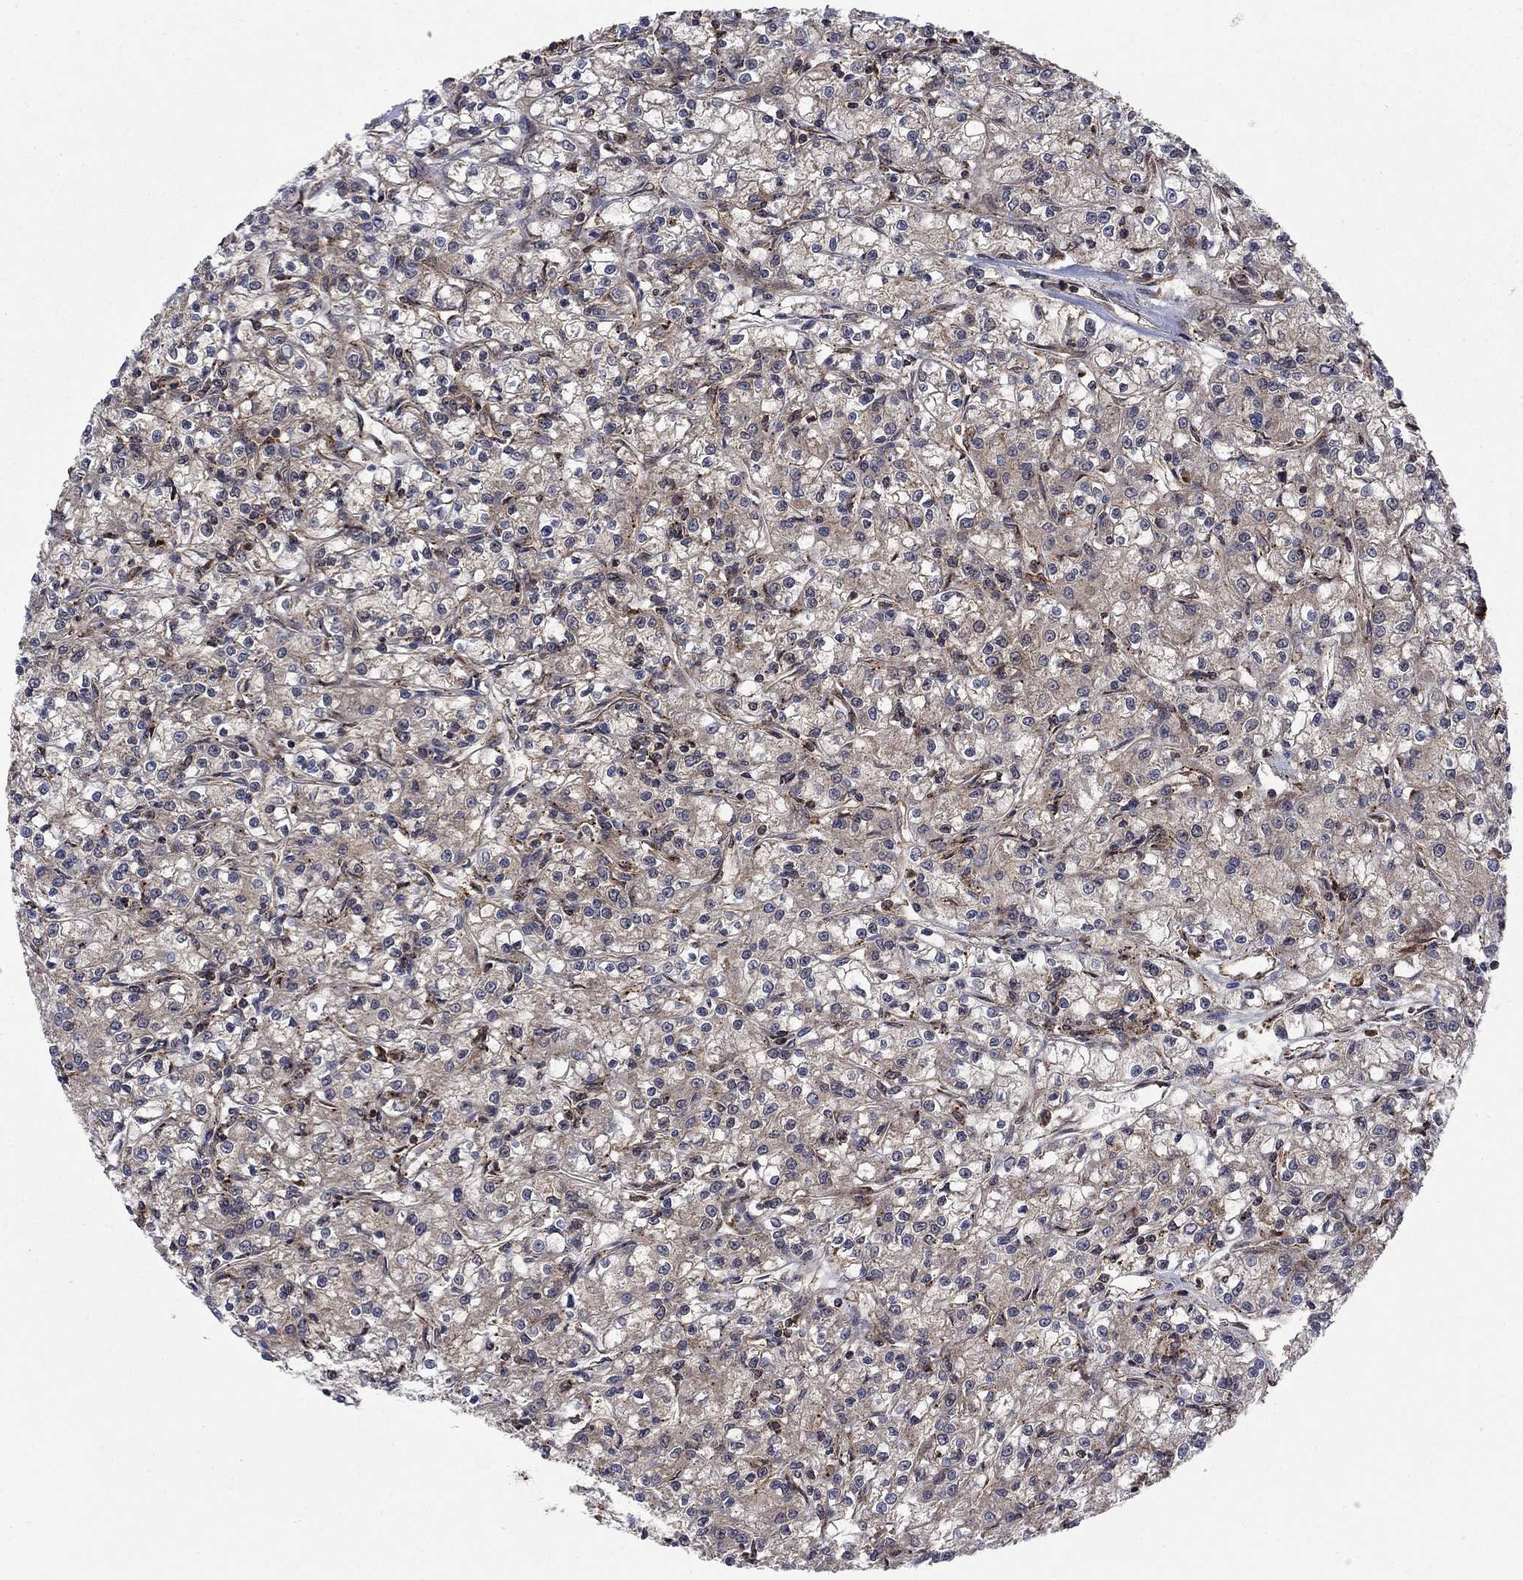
{"staining": {"intensity": "negative", "quantity": "none", "location": "none"}, "tissue": "renal cancer", "cell_type": "Tumor cells", "image_type": "cancer", "snomed": [{"axis": "morphology", "description": "Adenocarcinoma, NOS"}, {"axis": "topography", "description": "Kidney"}], "caption": "Tumor cells are negative for brown protein staining in renal adenocarcinoma.", "gene": "IFI35", "patient": {"sex": "female", "age": 59}}